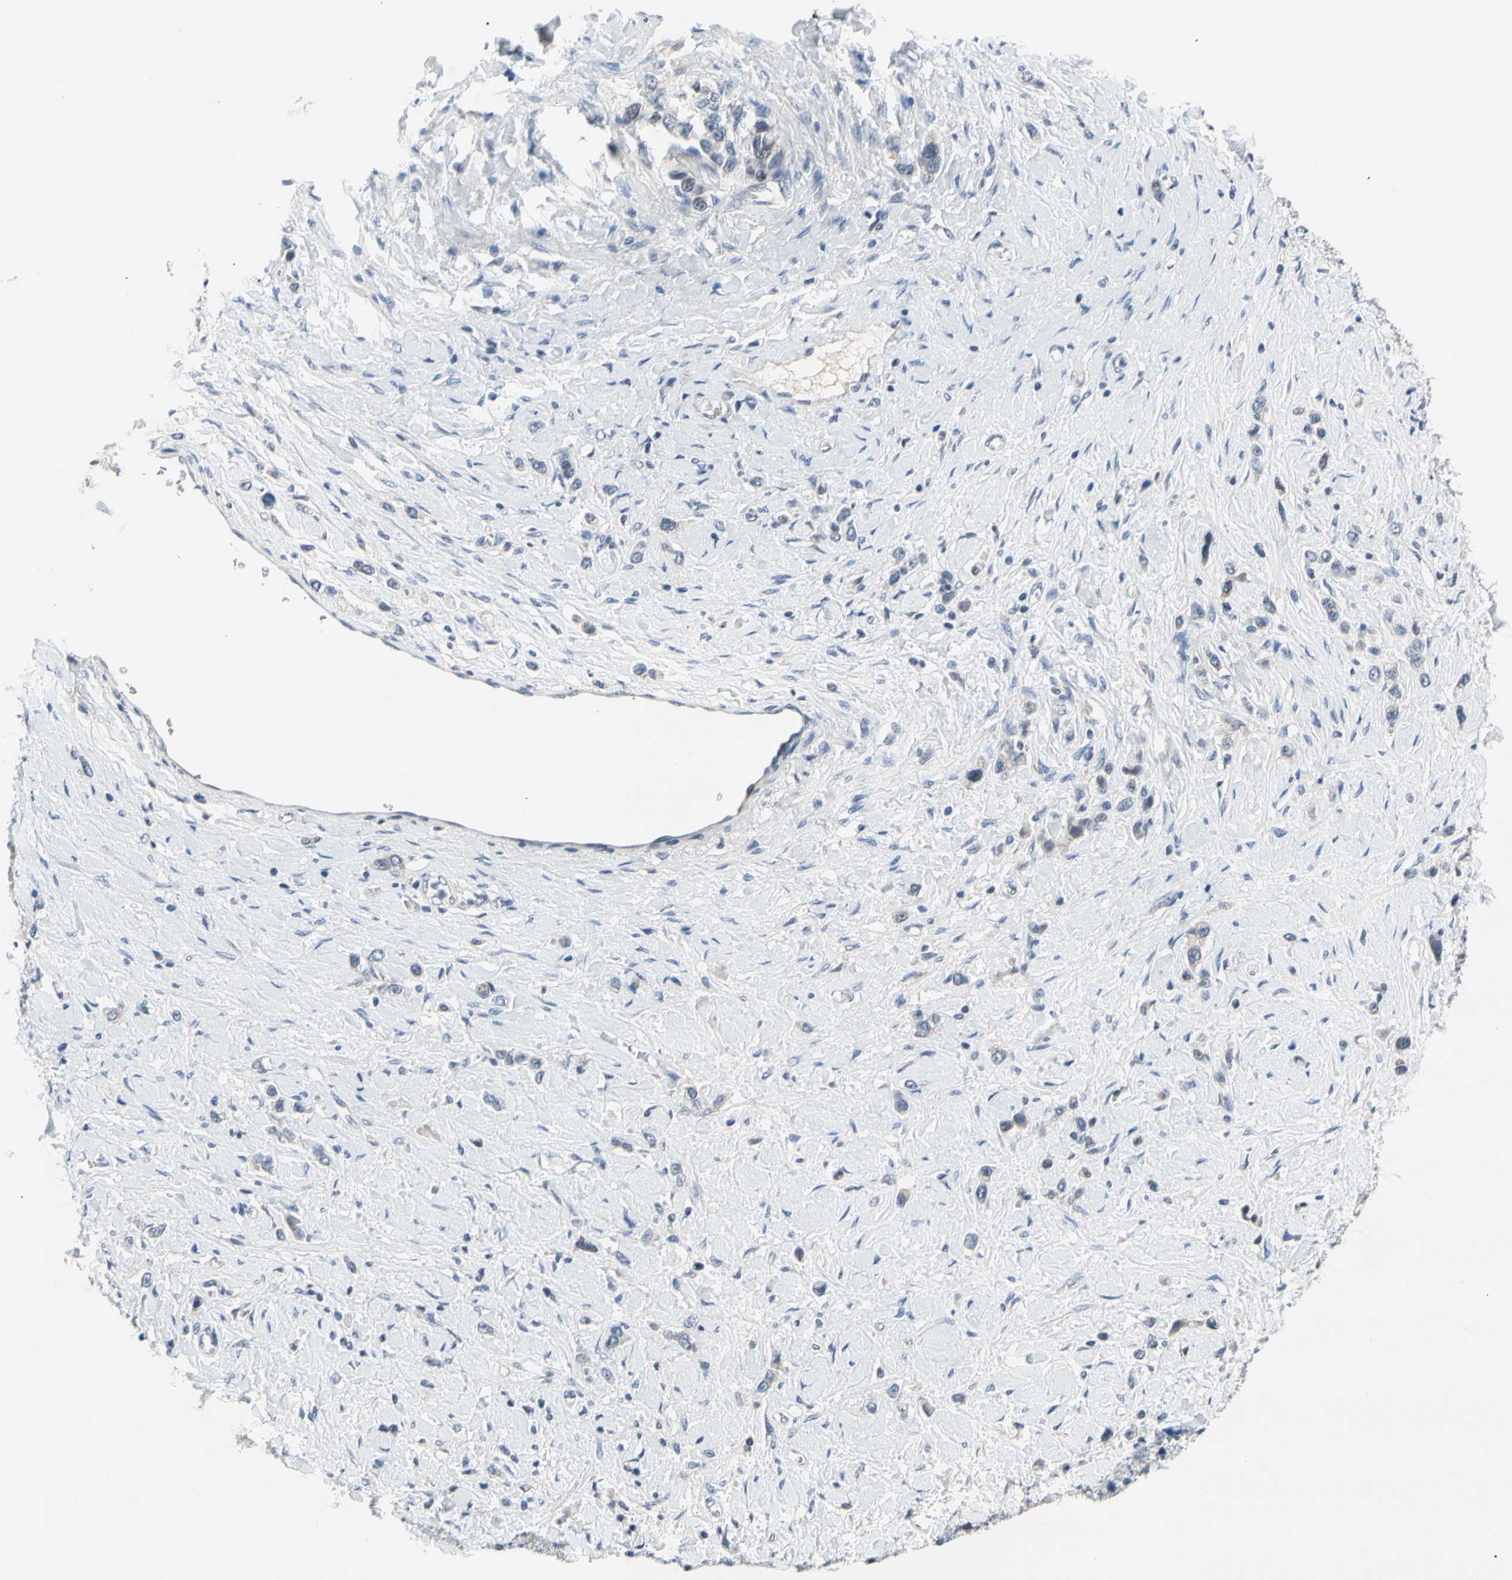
{"staining": {"intensity": "negative", "quantity": "none", "location": "none"}, "tissue": "stomach cancer", "cell_type": "Tumor cells", "image_type": "cancer", "snomed": [{"axis": "morphology", "description": "Normal tissue, NOS"}, {"axis": "morphology", "description": "Adenocarcinoma, NOS"}, {"axis": "topography", "description": "Stomach, upper"}, {"axis": "topography", "description": "Stomach"}], "caption": "The histopathology image exhibits no significant positivity in tumor cells of stomach cancer. (DAB immunohistochemistry, high magnification).", "gene": "NFASC", "patient": {"sex": "female", "age": 65}}